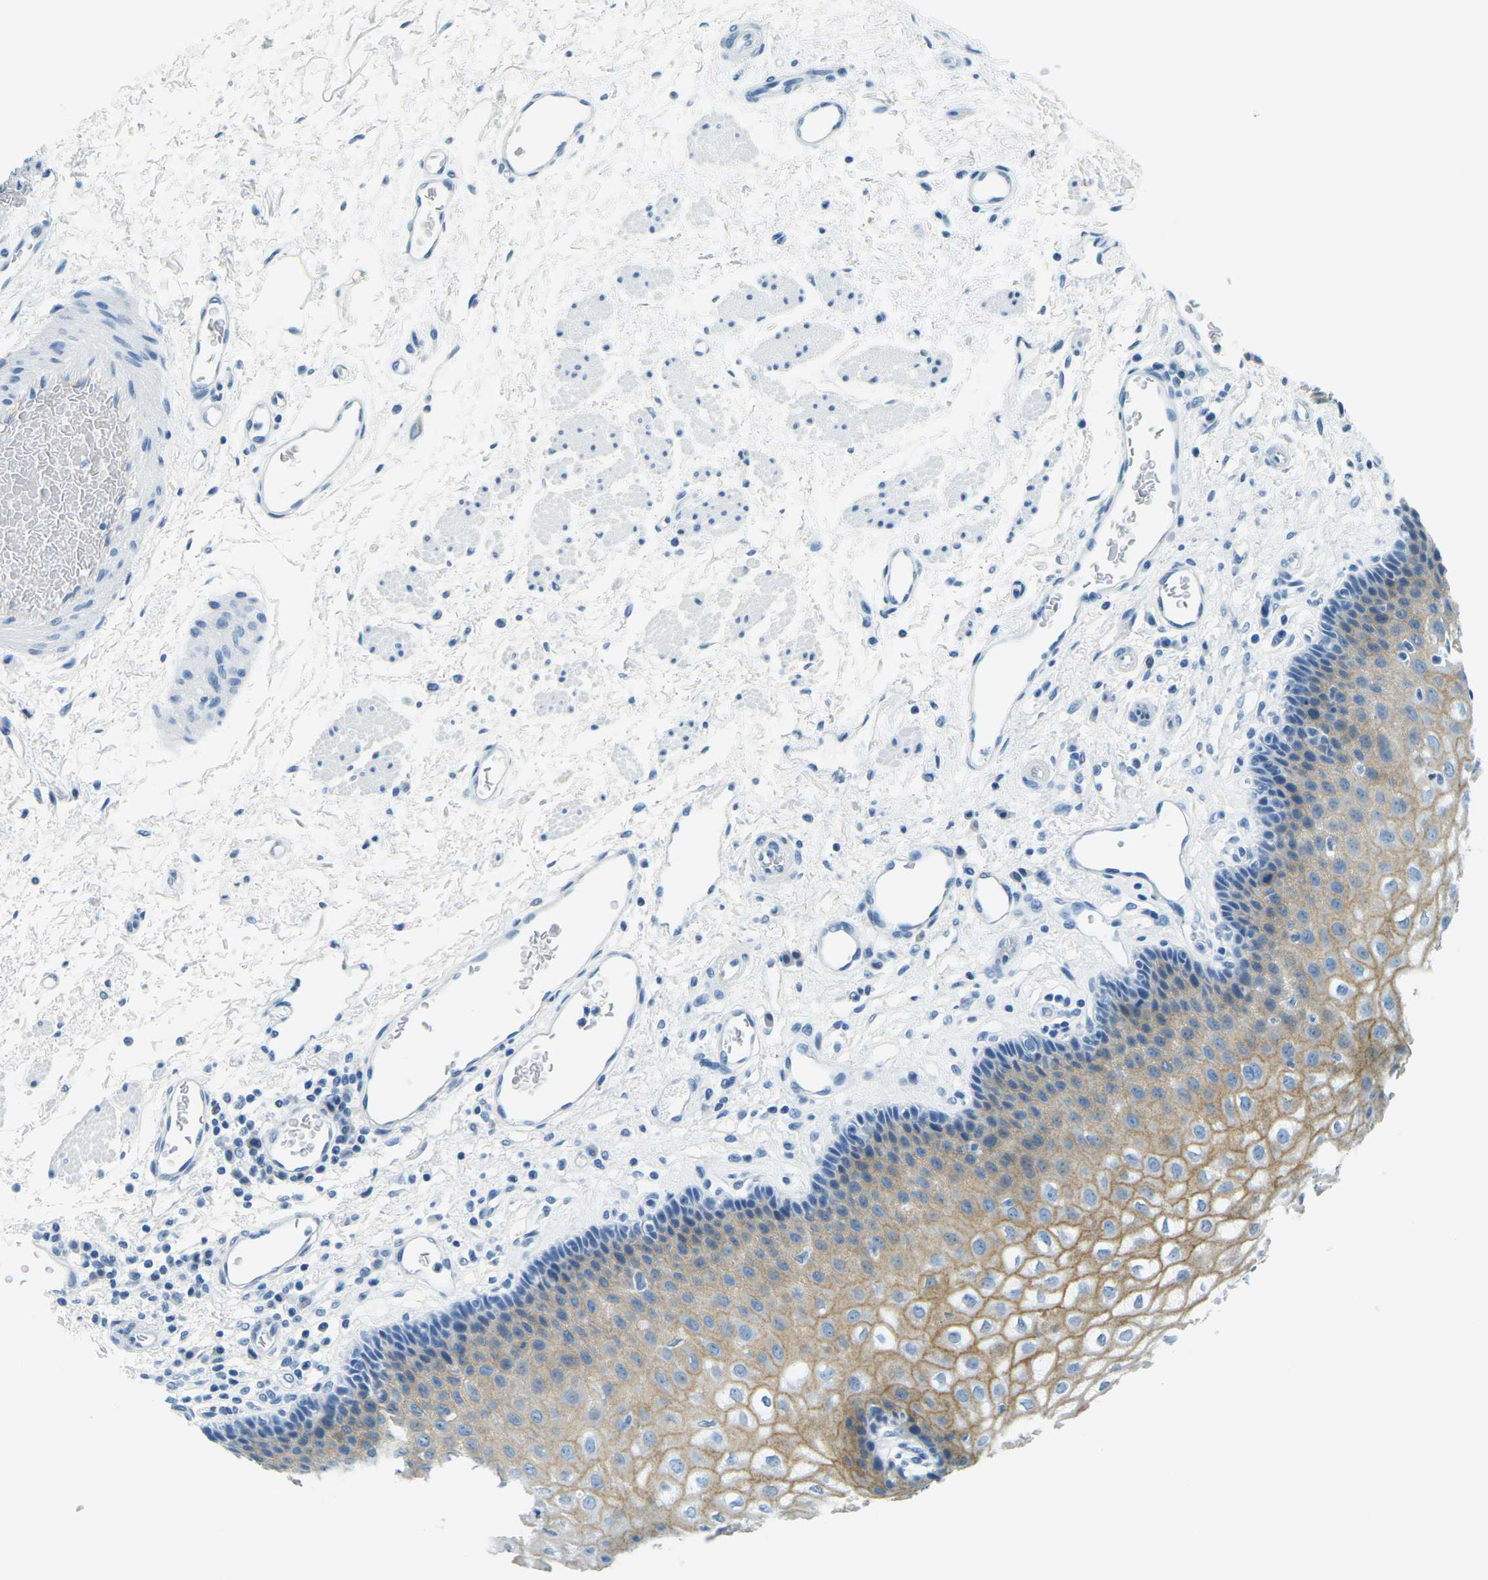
{"staining": {"intensity": "moderate", "quantity": ">75%", "location": "cytoplasmic/membranous"}, "tissue": "esophagus", "cell_type": "Squamous epithelial cells", "image_type": "normal", "snomed": [{"axis": "morphology", "description": "Normal tissue, NOS"}, {"axis": "topography", "description": "Esophagus"}], "caption": "An image showing moderate cytoplasmic/membranous positivity in about >75% of squamous epithelial cells in normal esophagus, as visualized by brown immunohistochemical staining.", "gene": "OCLN", "patient": {"sex": "male", "age": 54}}